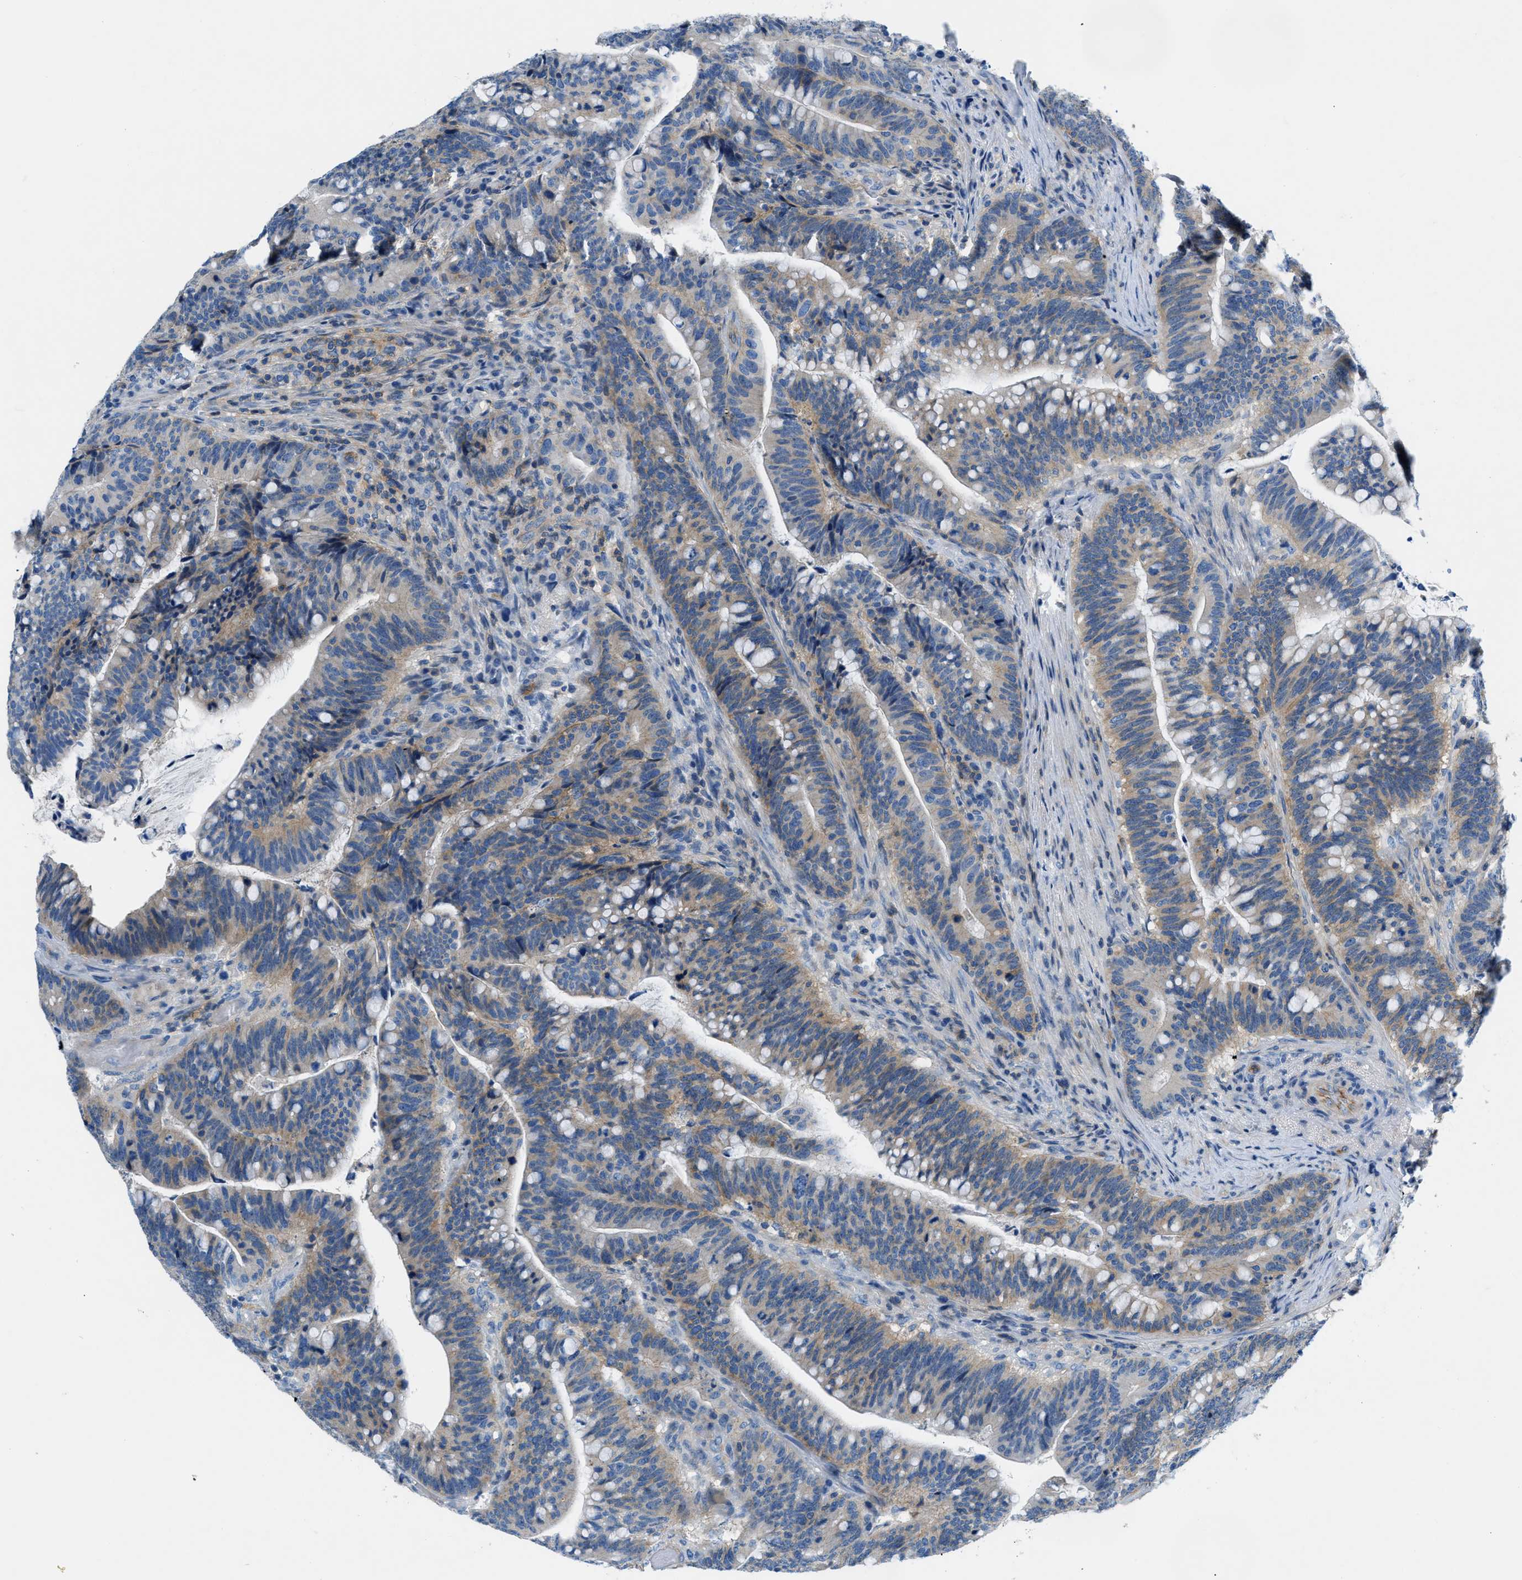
{"staining": {"intensity": "weak", "quantity": ">75%", "location": "cytoplasmic/membranous"}, "tissue": "colorectal cancer", "cell_type": "Tumor cells", "image_type": "cancer", "snomed": [{"axis": "morphology", "description": "Normal tissue, NOS"}, {"axis": "morphology", "description": "Adenocarcinoma, NOS"}, {"axis": "topography", "description": "Colon"}], "caption": "Protein expression analysis of human colorectal cancer reveals weak cytoplasmic/membranous positivity in about >75% of tumor cells.", "gene": "ORAI1", "patient": {"sex": "female", "age": 66}}